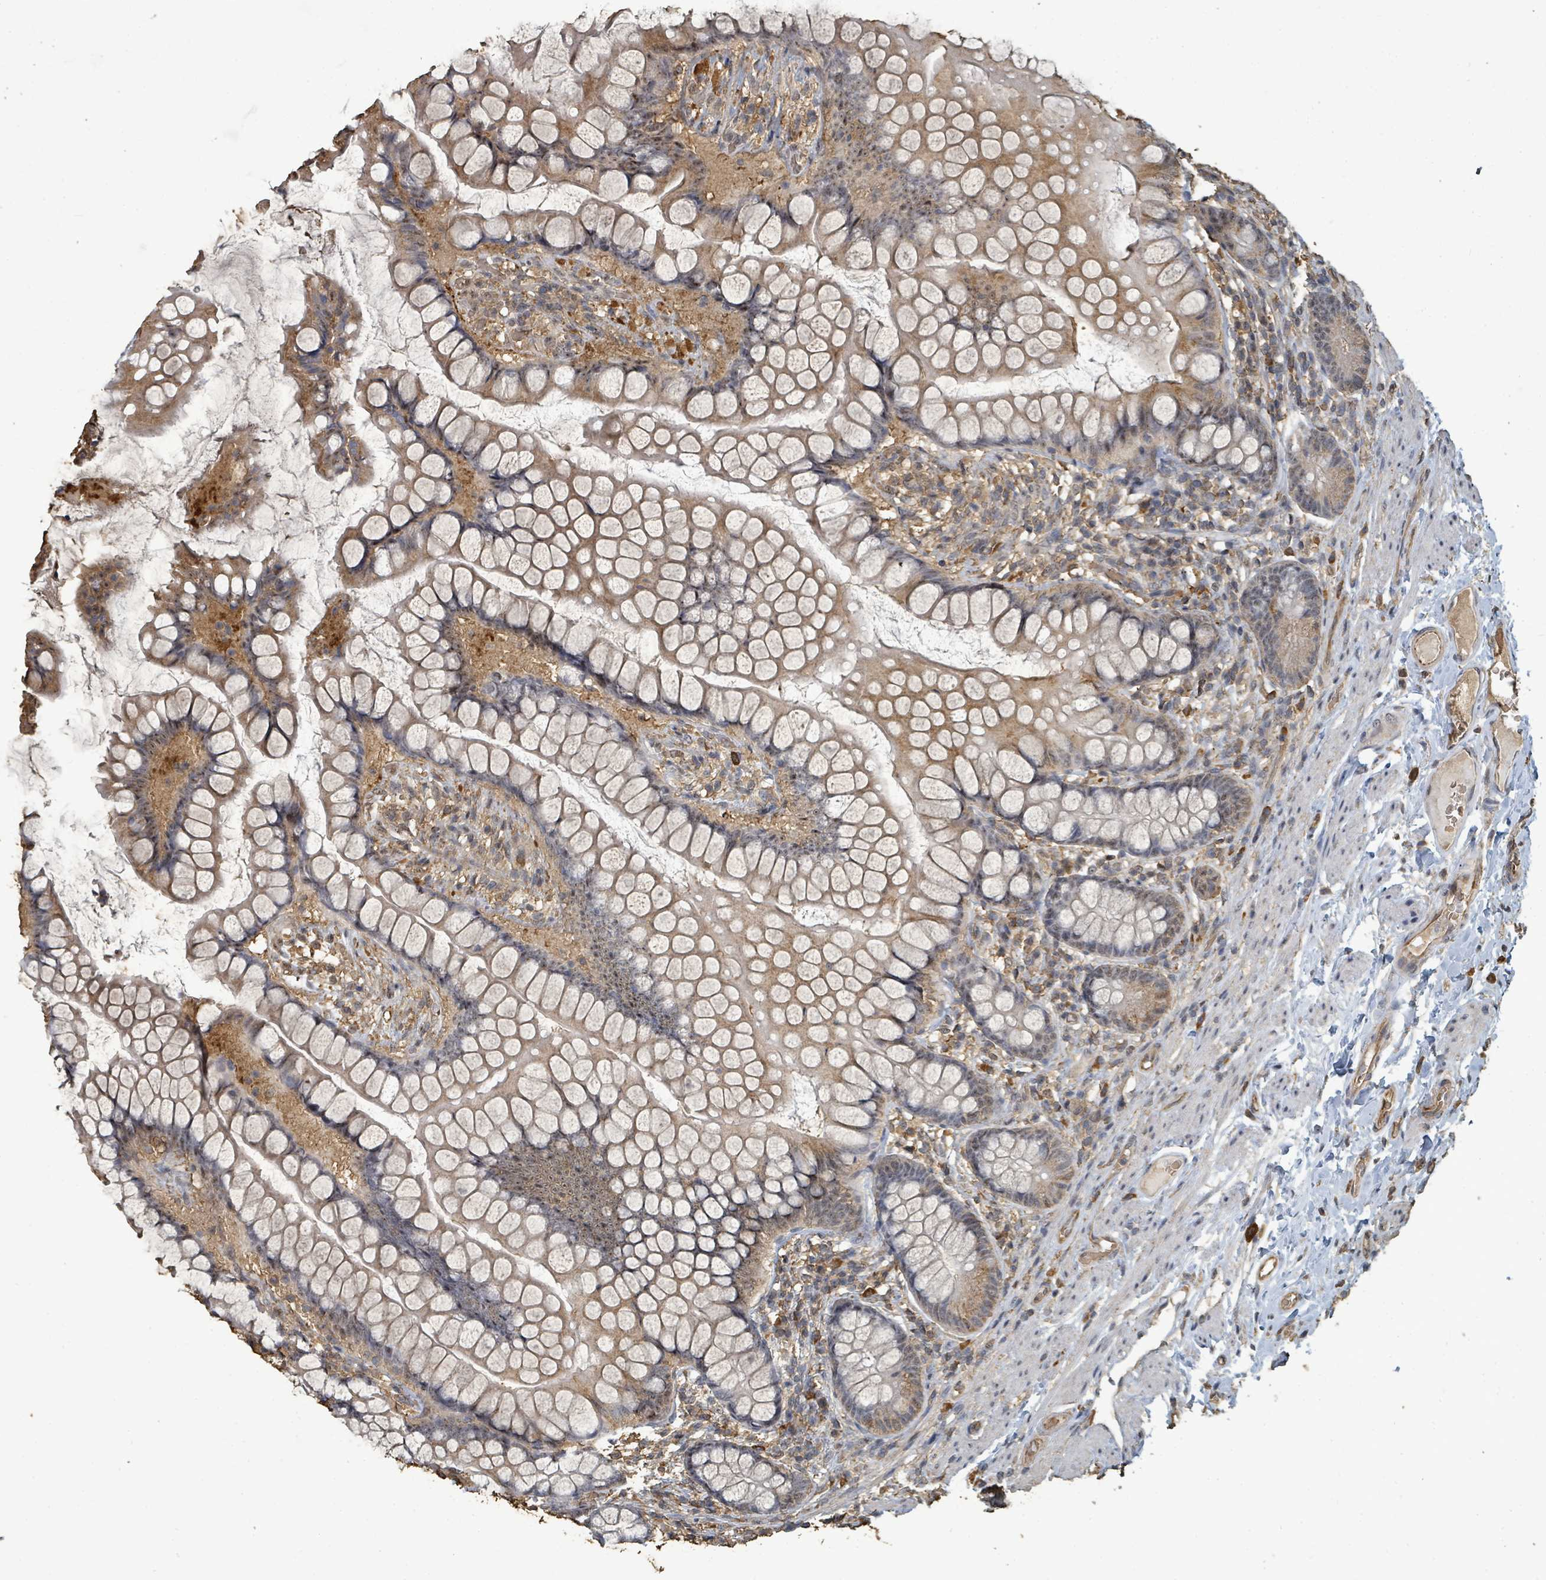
{"staining": {"intensity": "moderate", "quantity": "25%-75%", "location": "cytoplasmic/membranous"}, "tissue": "small intestine", "cell_type": "Glandular cells", "image_type": "normal", "snomed": [{"axis": "morphology", "description": "Normal tissue, NOS"}, {"axis": "topography", "description": "Small intestine"}], "caption": "IHC of unremarkable small intestine demonstrates medium levels of moderate cytoplasmic/membranous staining in approximately 25%-75% of glandular cells.", "gene": "C6orf52", "patient": {"sex": "male", "age": 70}}